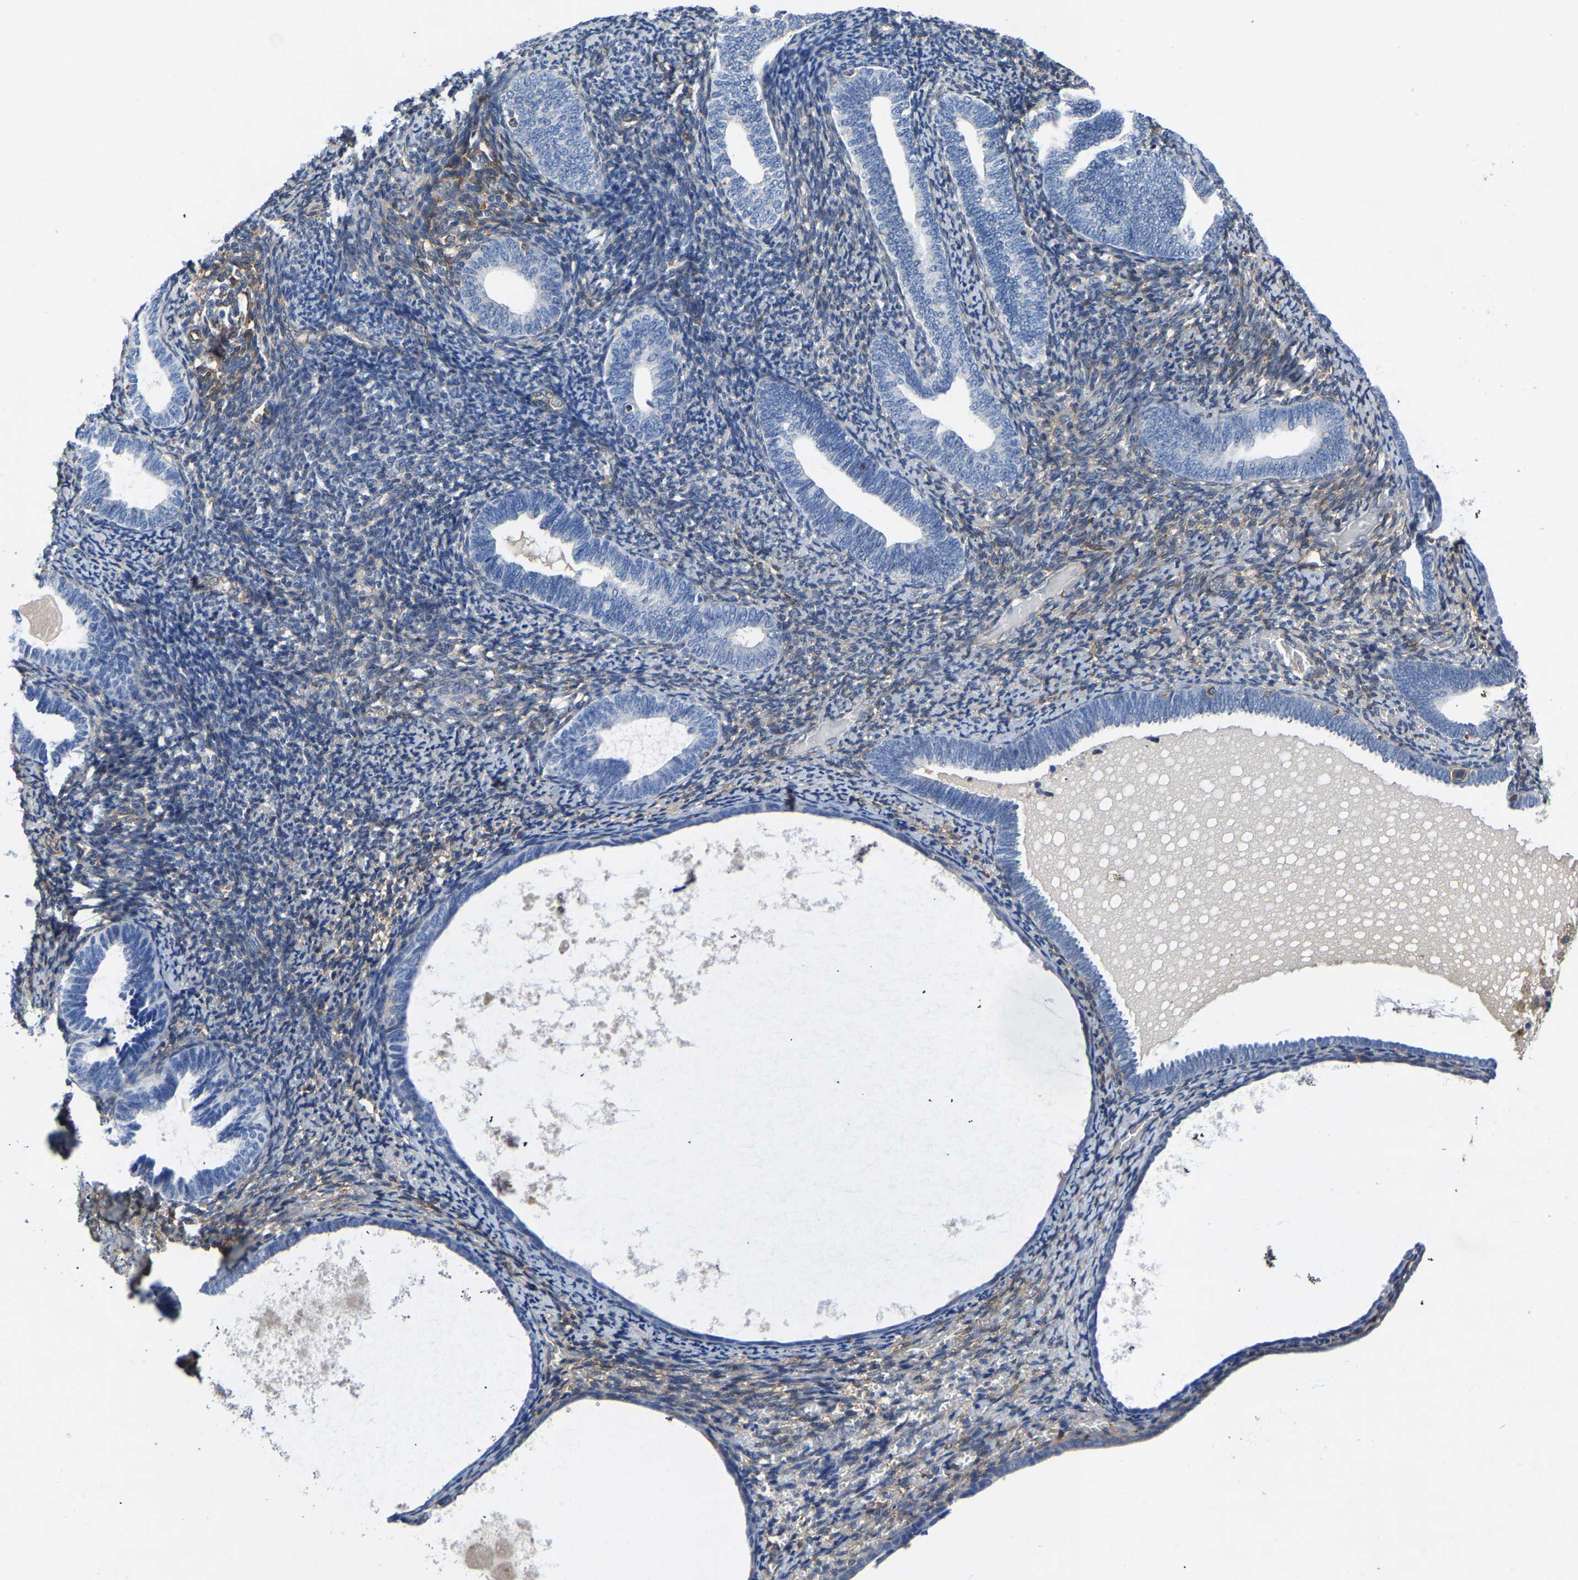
{"staining": {"intensity": "moderate", "quantity": "<25%", "location": "cytoplasmic/membranous"}, "tissue": "endometrium", "cell_type": "Cells in endometrial stroma", "image_type": "normal", "snomed": [{"axis": "morphology", "description": "Normal tissue, NOS"}, {"axis": "topography", "description": "Endometrium"}], "caption": "IHC (DAB) staining of normal human endometrium shows moderate cytoplasmic/membranous protein expression in about <25% of cells in endometrial stroma. The staining was performed using DAB (3,3'-diaminobenzidine) to visualize the protein expression in brown, while the nuclei were stained in blue with hematoxylin (Magnification: 20x).", "gene": "ATG2B", "patient": {"sex": "female", "age": 66}}